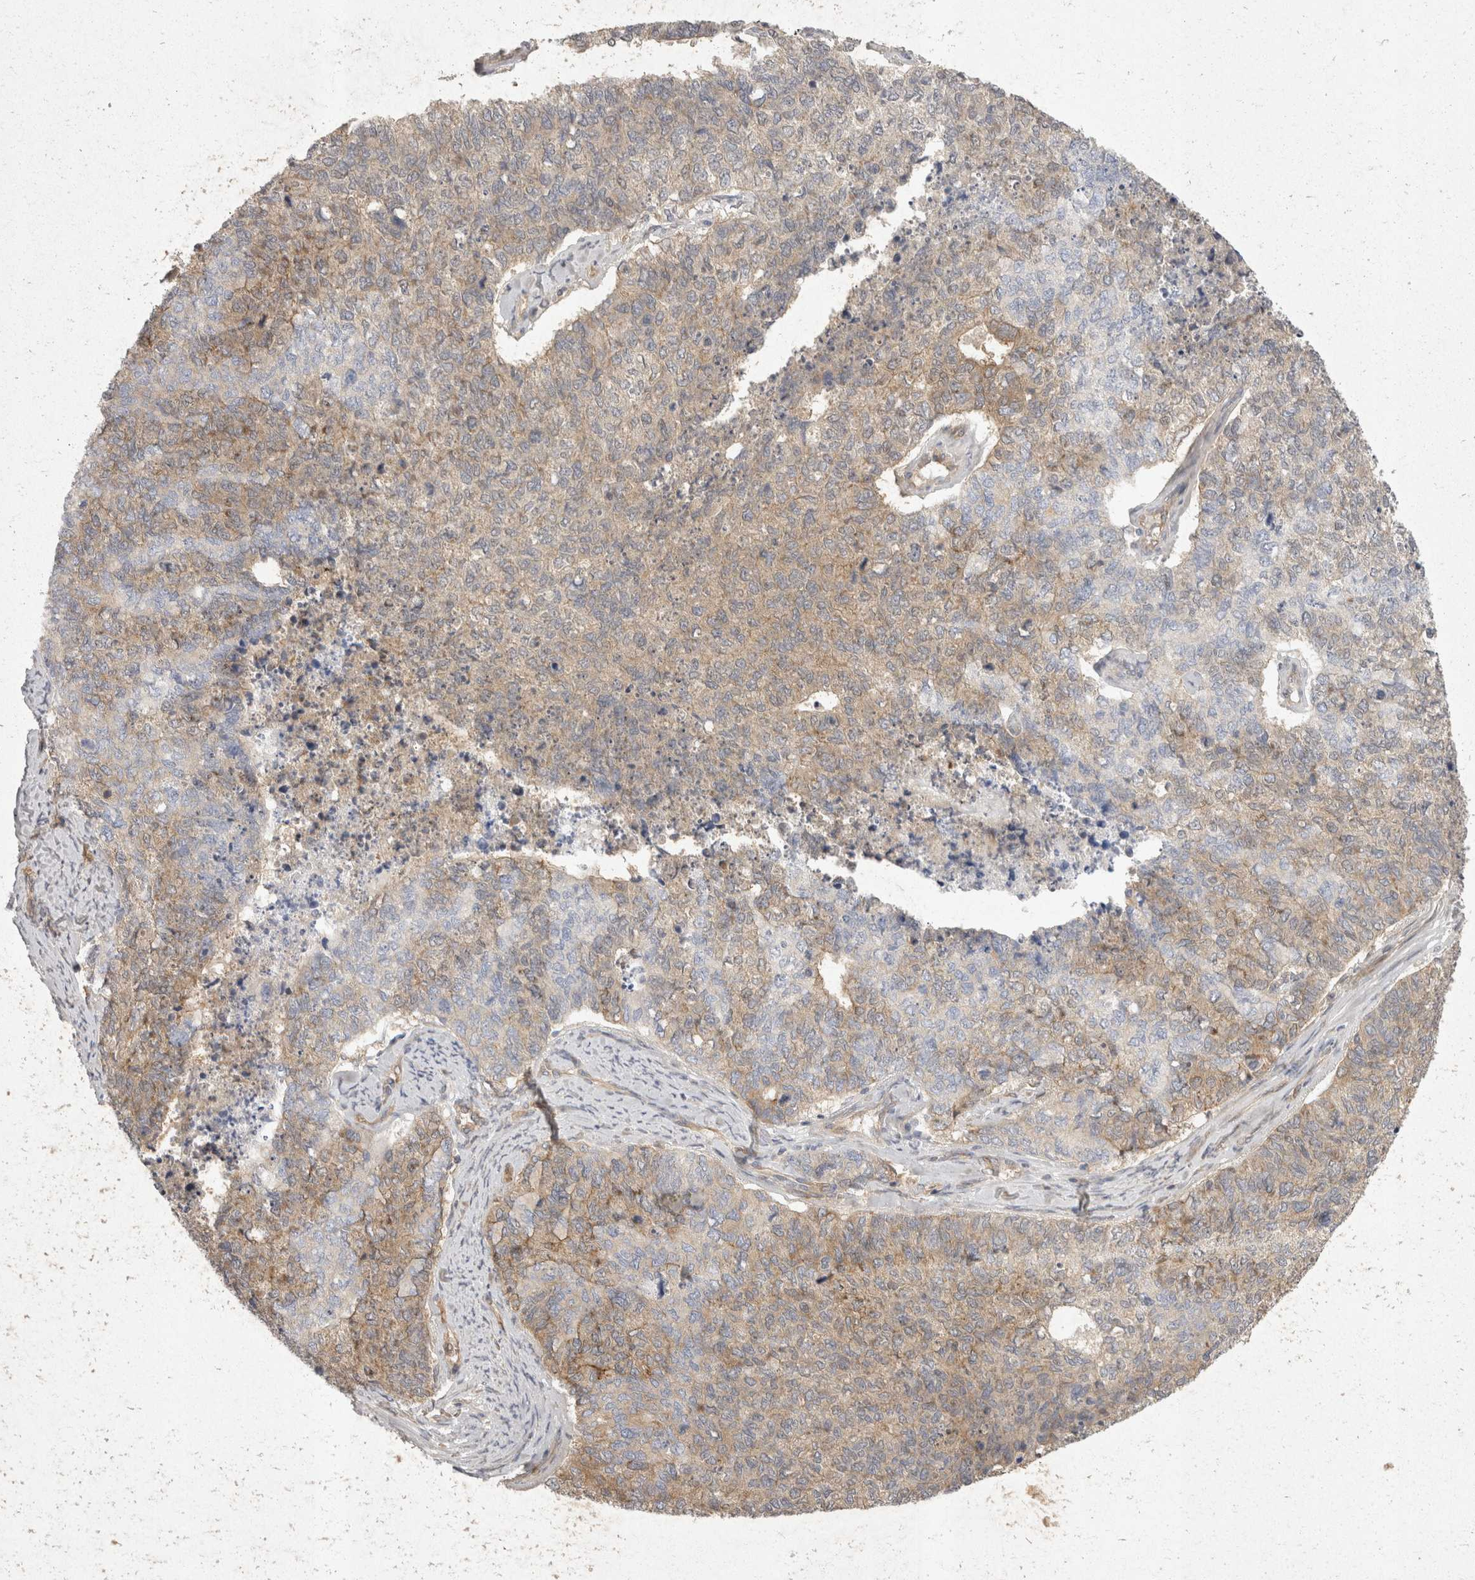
{"staining": {"intensity": "moderate", "quantity": "25%-75%", "location": "cytoplasmic/membranous"}, "tissue": "cervical cancer", "cell_type": "Tumor cells", "image_type": "cancer", "snomed": [{"axis": "morphology", "description": "Squamous cell carcinoma, NOS"}, {"axis": "topography", "description": "Cervix"}], "caption": "Immunohistochemistry image of neoplastic tissue: cervical squamous cell carcinoma stained using IHC displays medium levels of moderate protein expression localized specifically in the cytoplasmic/membranous of tumor cells, appearing as a cytoplasmic/membranous brown color.", "gene": "EIF4G3", "patient": {"sex": "female", "age": 63}}